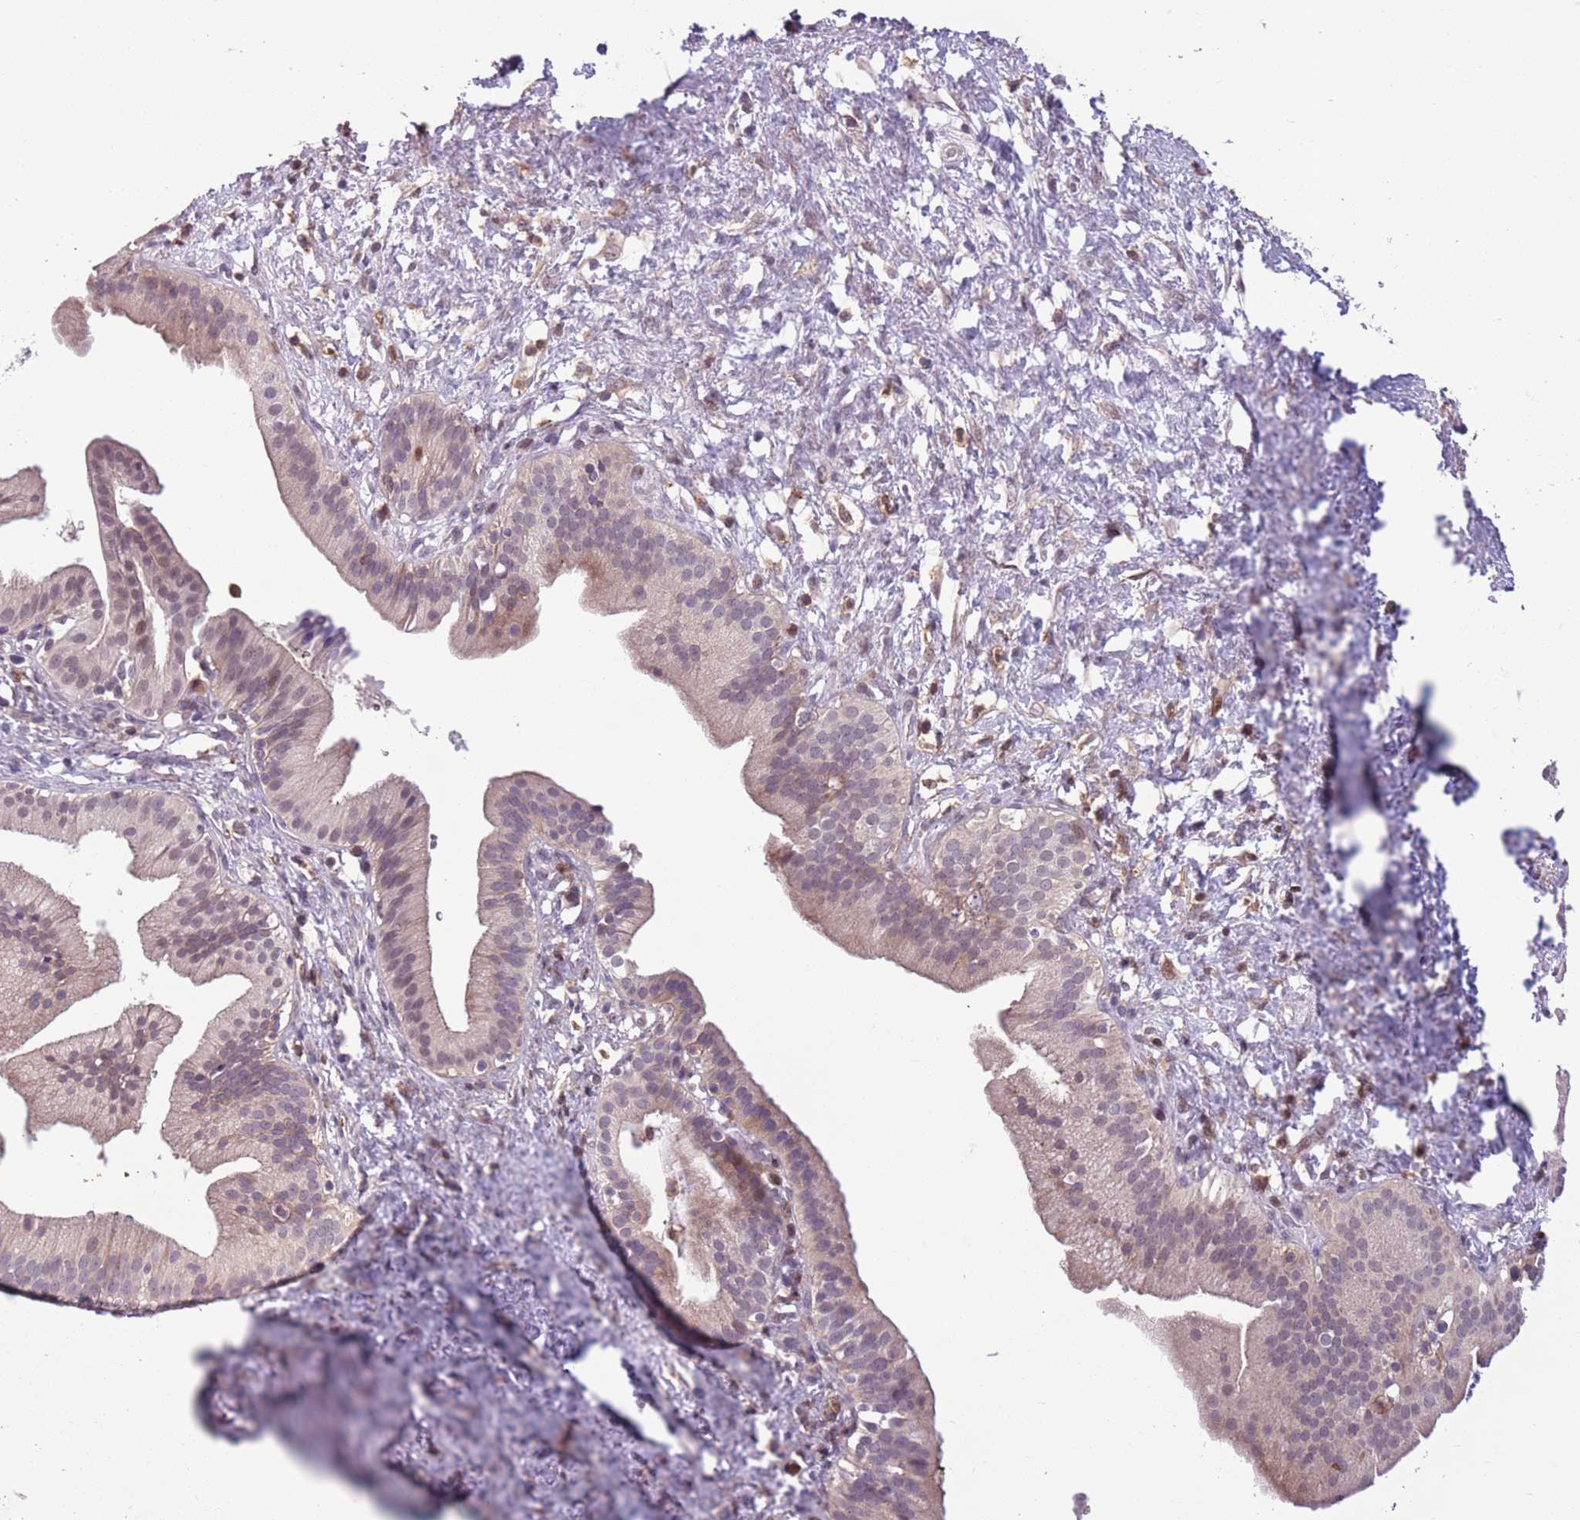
{"staining": {"intensity": "moderate", "quantity": "<25%", "location": "nuclear"}, "tissue": "pancreatic cancer", "cell_type": "Tumor cells", "image_type": "cancer", "snomed": [{"axis": "morphology", "description": "Adenocarcinoma, NOS"}, {"axis": "topography", "description": "Pancreas"}], "caption": "A brown stain highlights moderate nuclear positivity of a protein in human adenocarcinoma (pancreatic) tumor cells. The protein is shown in brown color, while the nuclei are stained blue.", "gene": "JAML", "patient": {"sex": "male", "age": 68}}